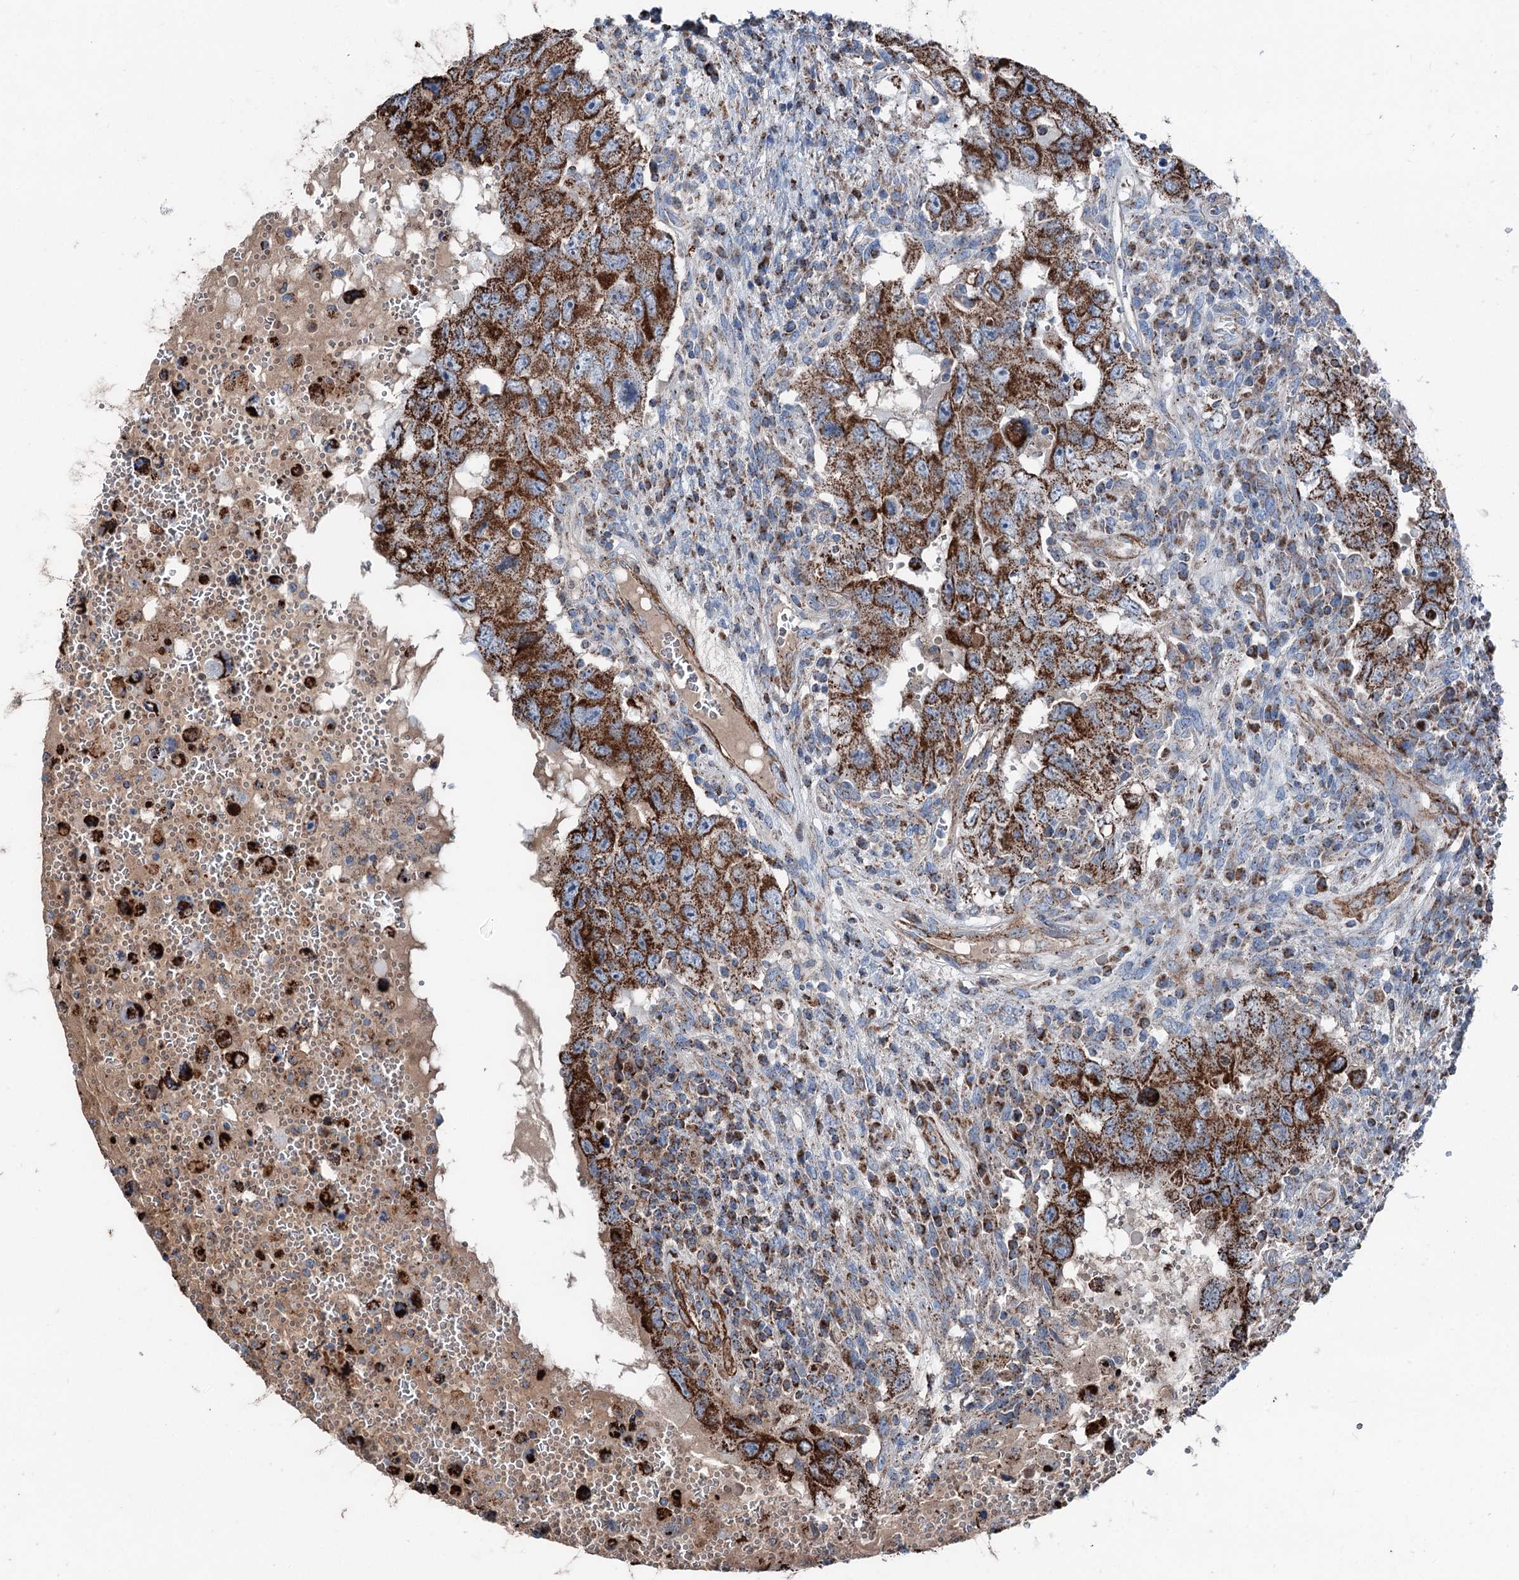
{"staining": {"intensity": "strong", "quantity": ">75%", "location": "cytoplasmic/membranous"}, "tissue": "testis cancer", "cell_type": "Tumor cells", "image_type": "cancer", "snomed": [{"axis": "morphology", "description": "Carcinoma, Embryonal, NOS"}, {"axis": "topography", "description": "Testis"}], "caption": "A micrograph of human embryonal carcinoma (testis) stained for a protein shows strong cytoplasmic/membranous brown staining in tumor cells.", "gene": "DDIAS", "patient": {"sex": "male", "age": 26}}